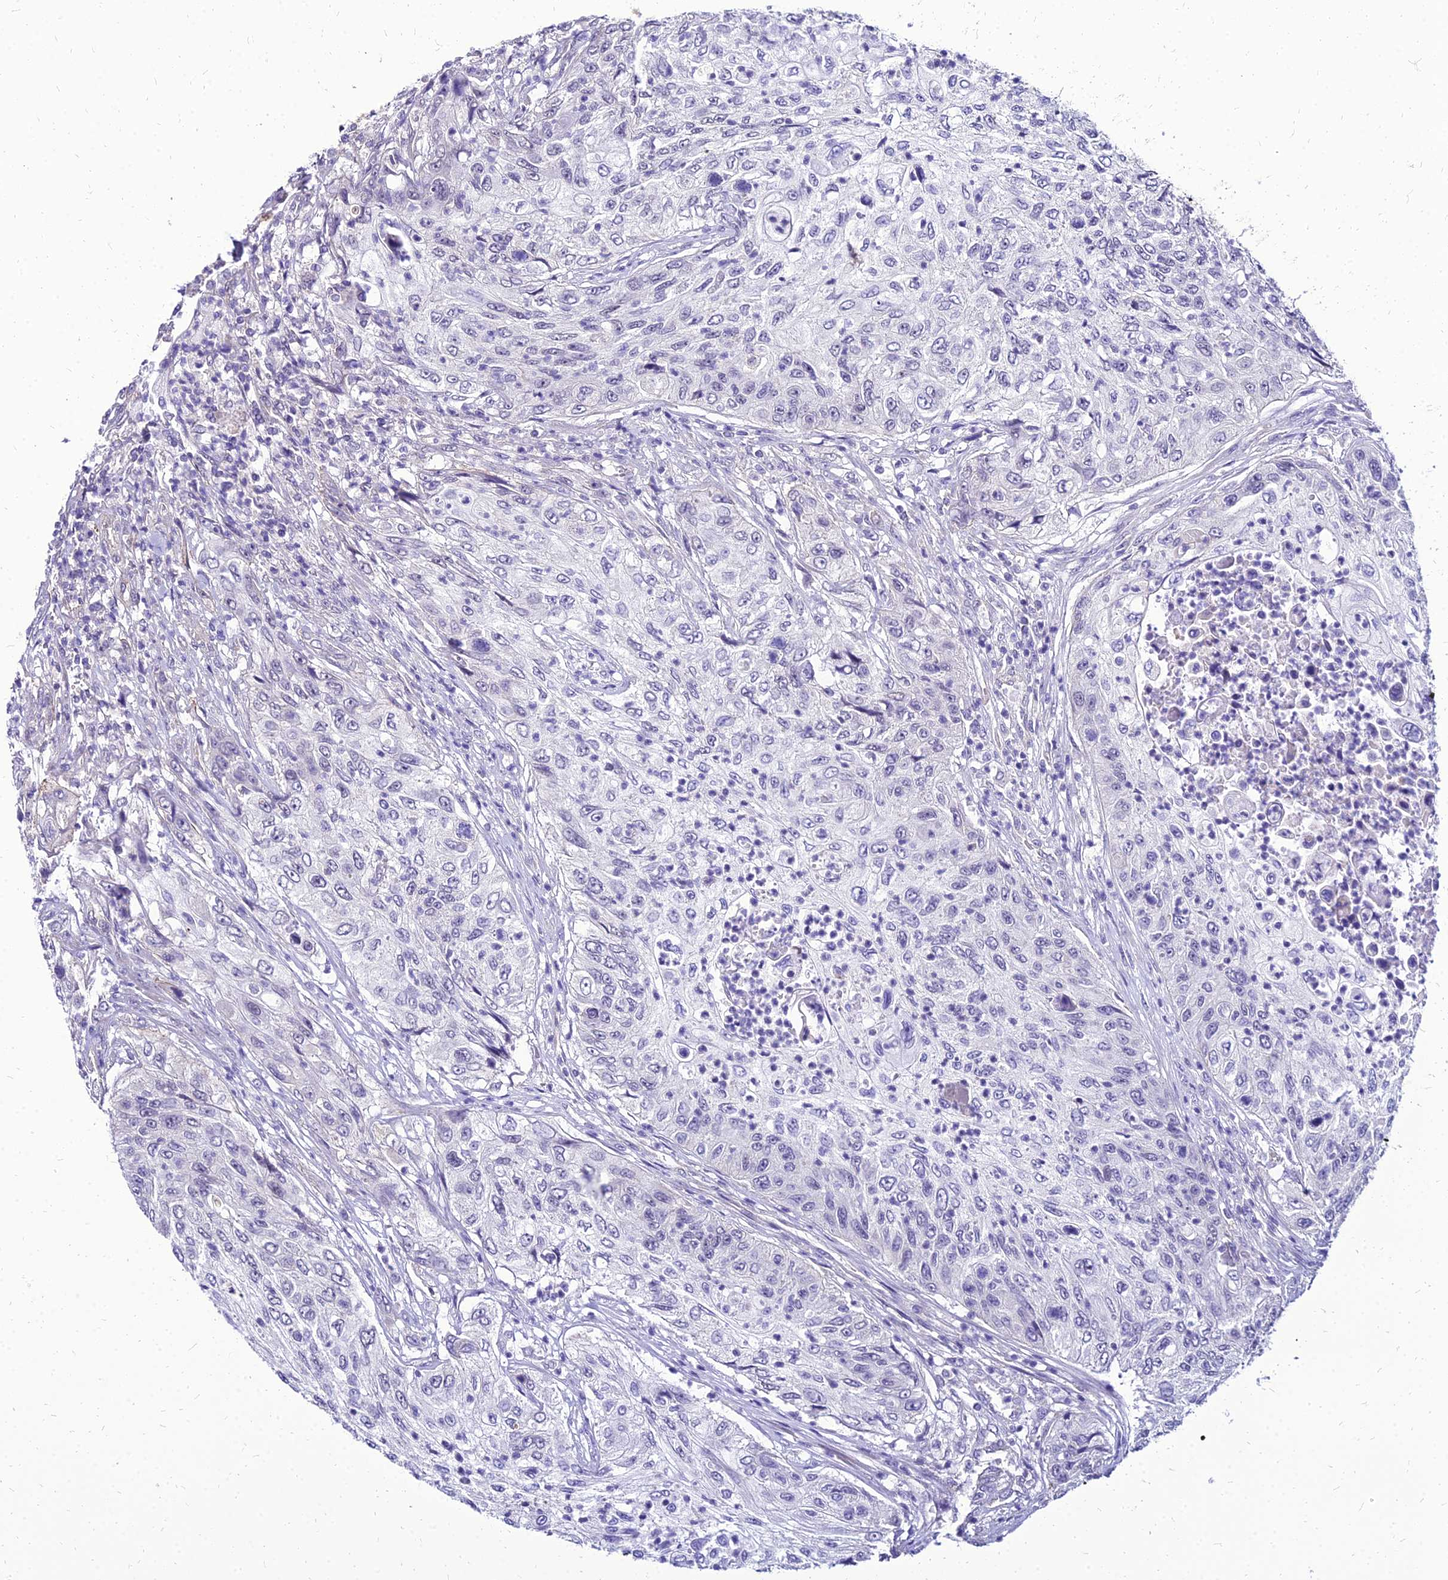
{"staining": {"intensity": "negative", "quantity": "none", "location": "none"}, "tissue": "urothelial cancer", "cell_type": "Tumor cells", "image_type": "cancer", "snomed": [{"axis": "morphology", "description": "Urothelial carcinoma, High grade"}, {"axis": "topography", "description": "Urinary bladder"}], "caption": "Urothelial cancer was stained to show a protein in brown. There is no significant staining in tumor cells.", "gene": "YEATS2", "patient": {"sex": "female", "age": 60}}